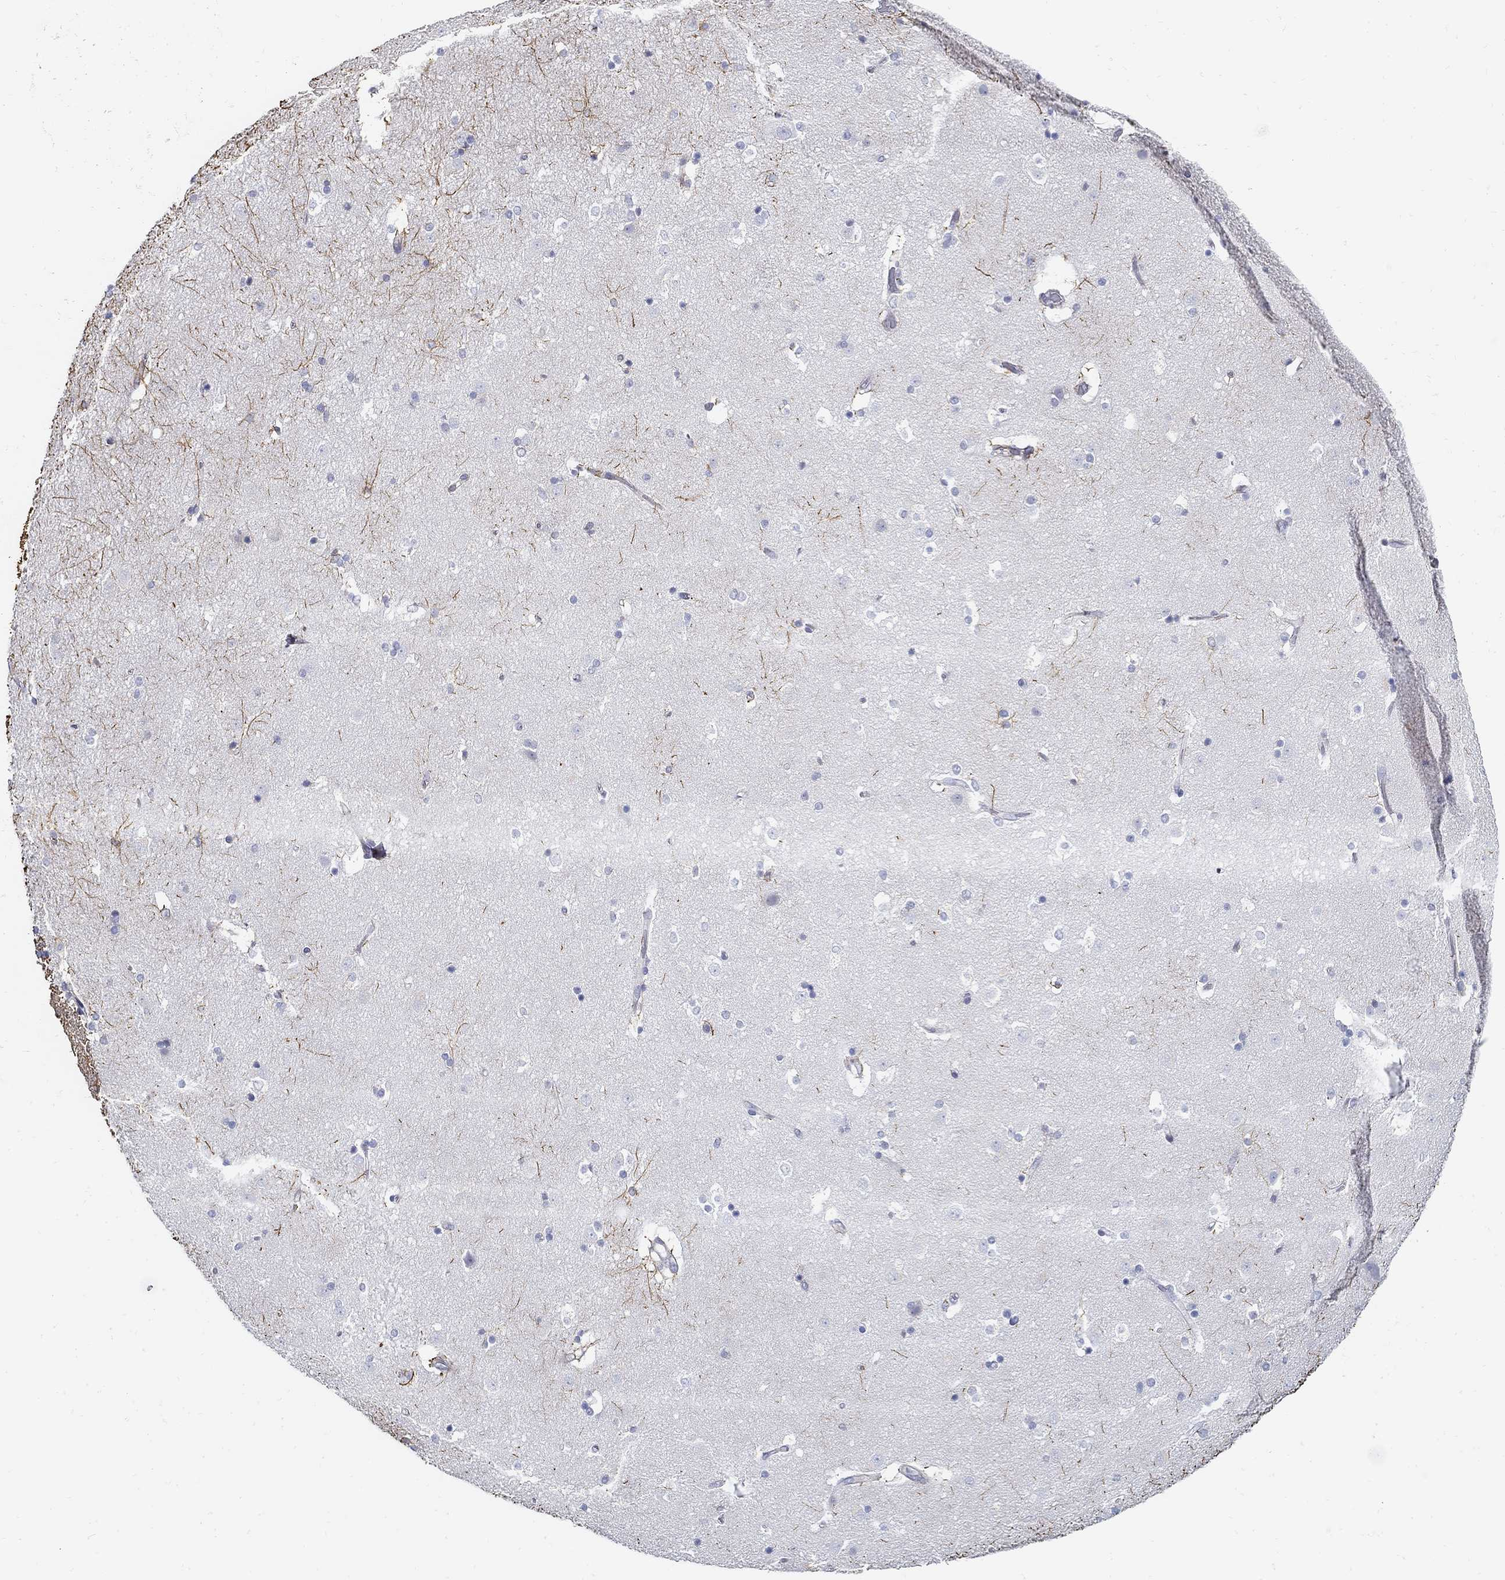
{"staining": {"intensity": "strong", "quantity": "<25%", "location": "cytoplasmic/membranous"}, "tissue": "caudate", "cell_type": "Glial cells", "image_type": "normal", "snomed": [{"axis": "morphology", "description": "Normal tissue, NOS"}, {"axis": "topography", "description": "Lateral ventricle wall"}], "caption": "This micrograph exhibits unremarkable caudate stained with IHC to label a protein in brown. The cytoplasmic/membranous of glial cells show strong positivity for the protein. Nuclei are counter-stained blue.", "gene": "TGFBI", "patient": {"sex": "male", "age": 51}}